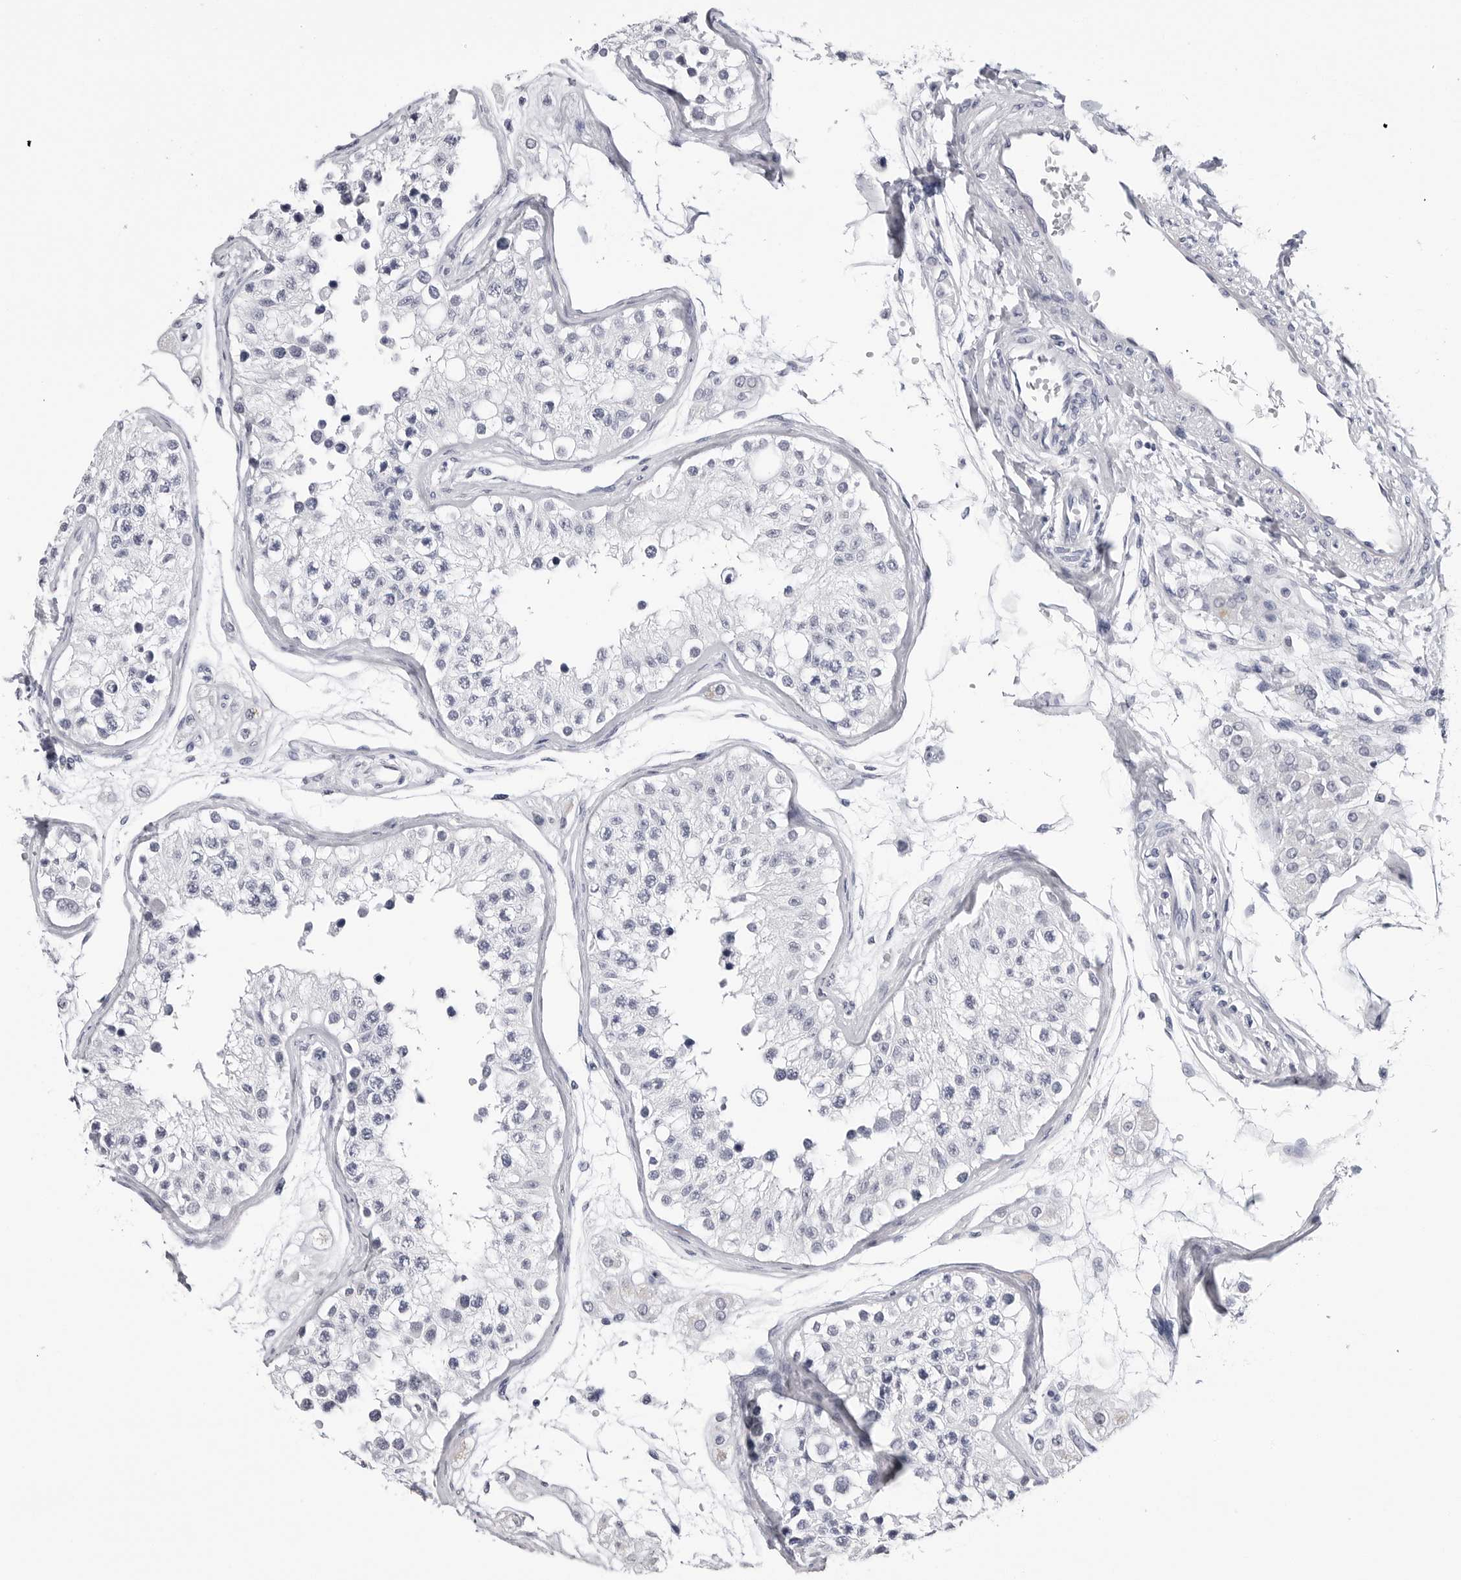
{"staining": {"intensity": "negative", "quantity": "none", "location": "none"}, "tissue": "testis", "cell_type": "Cells in seminiferous ducts", "image_type": "normal", "snomed": [{"axis": "morphology", "description": "Normal tissue, NOS"}, {"axis": "morphology", "description": "Adenocarcinoma, metastatic, NOS"}, {"axis": "topography", "description": "Testis"}], "caption": "Immunohistochemistry (IHC) histopathology image of normal testis stained for a protein (brown), which shows no staining in cells in seminiferous ducts.", "gene": "PGA3", "patient": {"sex": "male", "age": 26}}